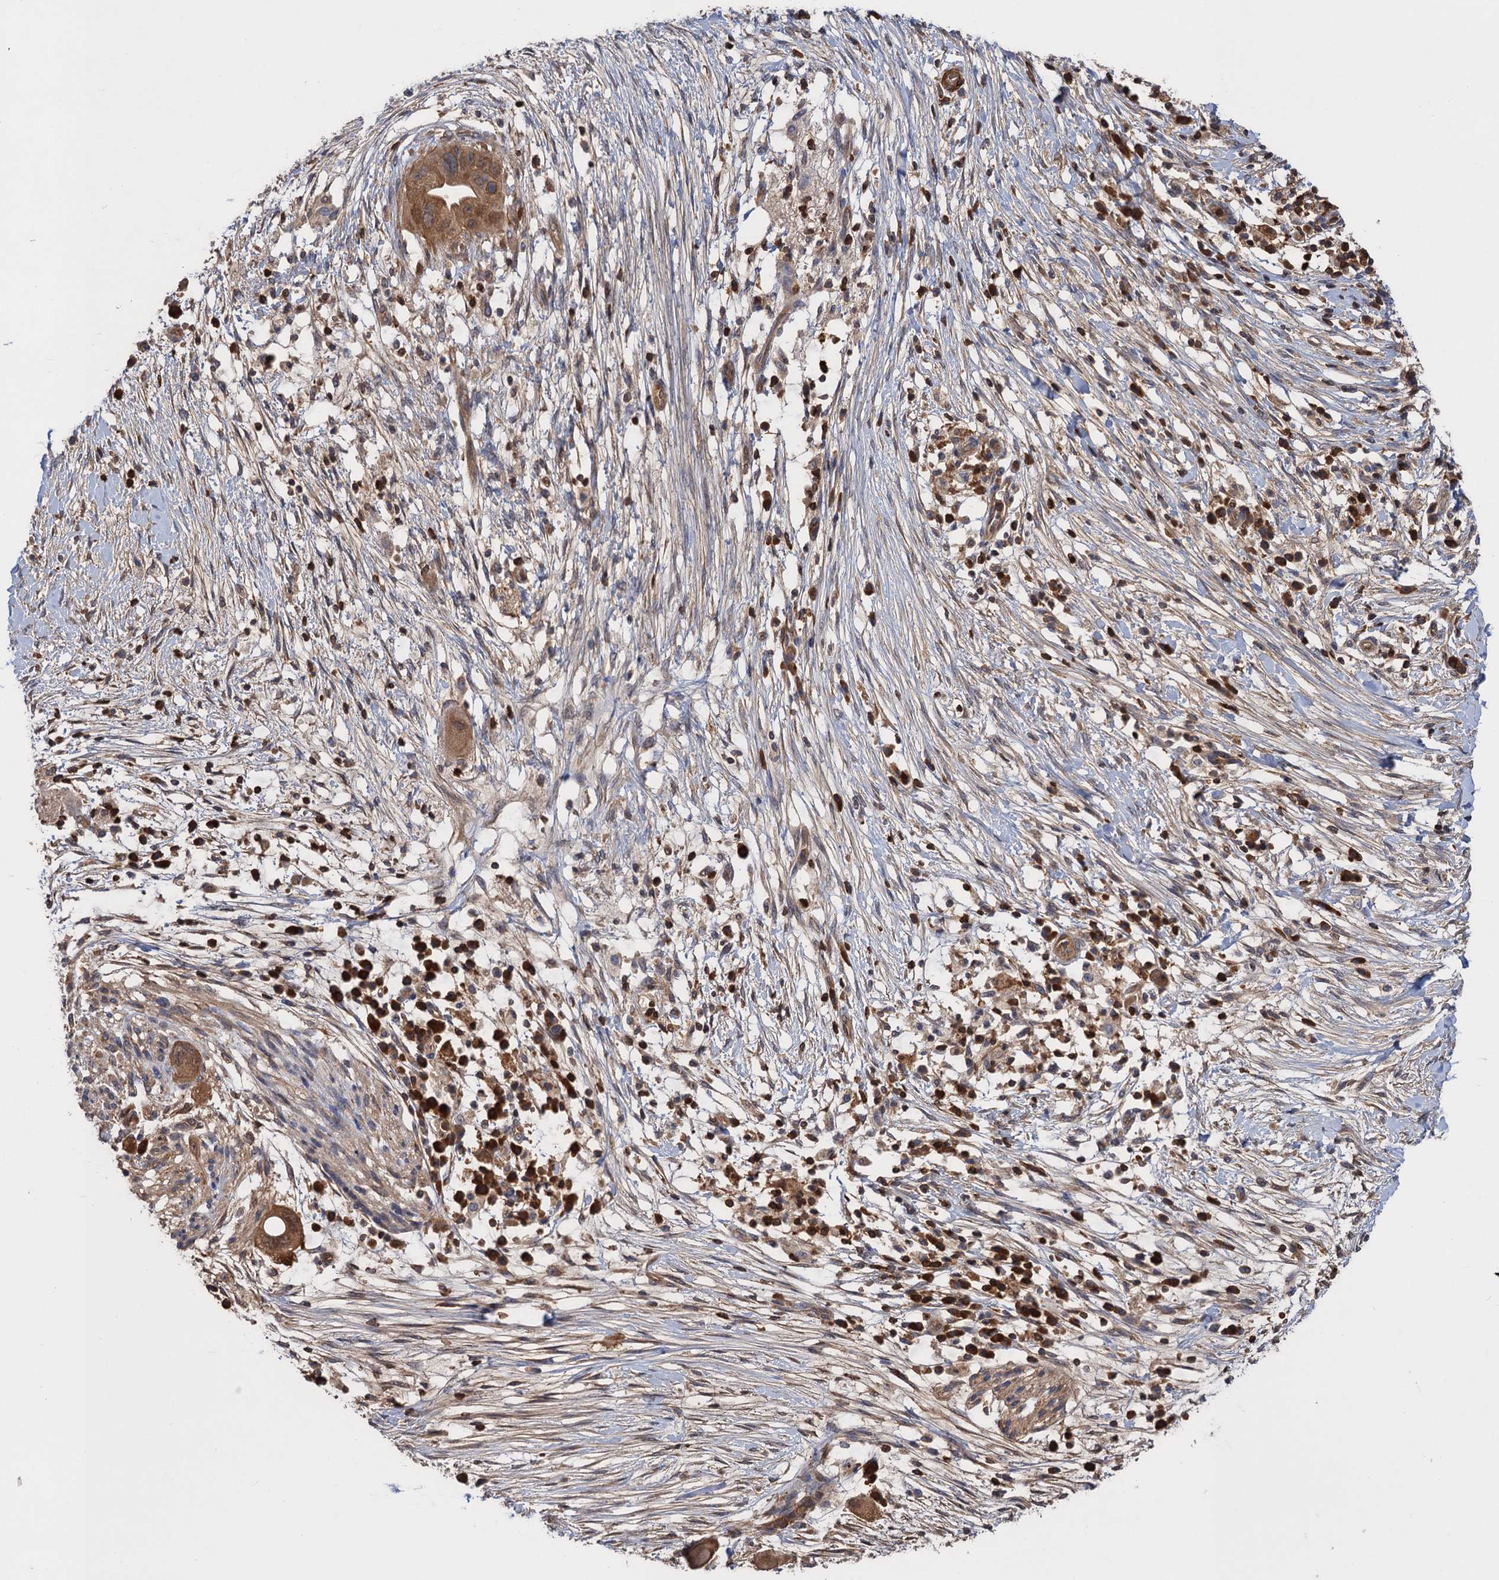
{"staining": {"intensity": "moderate", "quantity": ">75%", "location": "cytoplasmic/membranous"}, "tissue": "pancreatic cancer", "cell_type": "Tumor cells", "image_type": "cancer", "snomed": [{"axis": "morphology", "description": "Adenocarcinoma, NOS"}, {"axis": "topography", "description": "Pancreas"}], "caption": "A brown stain labels moderate cytoplasmic/membranous positivity of a protein in human pancreatic cancer (adenocarcinoma) tumor cells. (Stains: DAB (3,3'-diaminobenzidine) in brown, nuclei in blue, Microscopy: brightfield microscopy at high magnification).", "gene": "DGKA", "patient": {"sex": "male", "age": 68}}